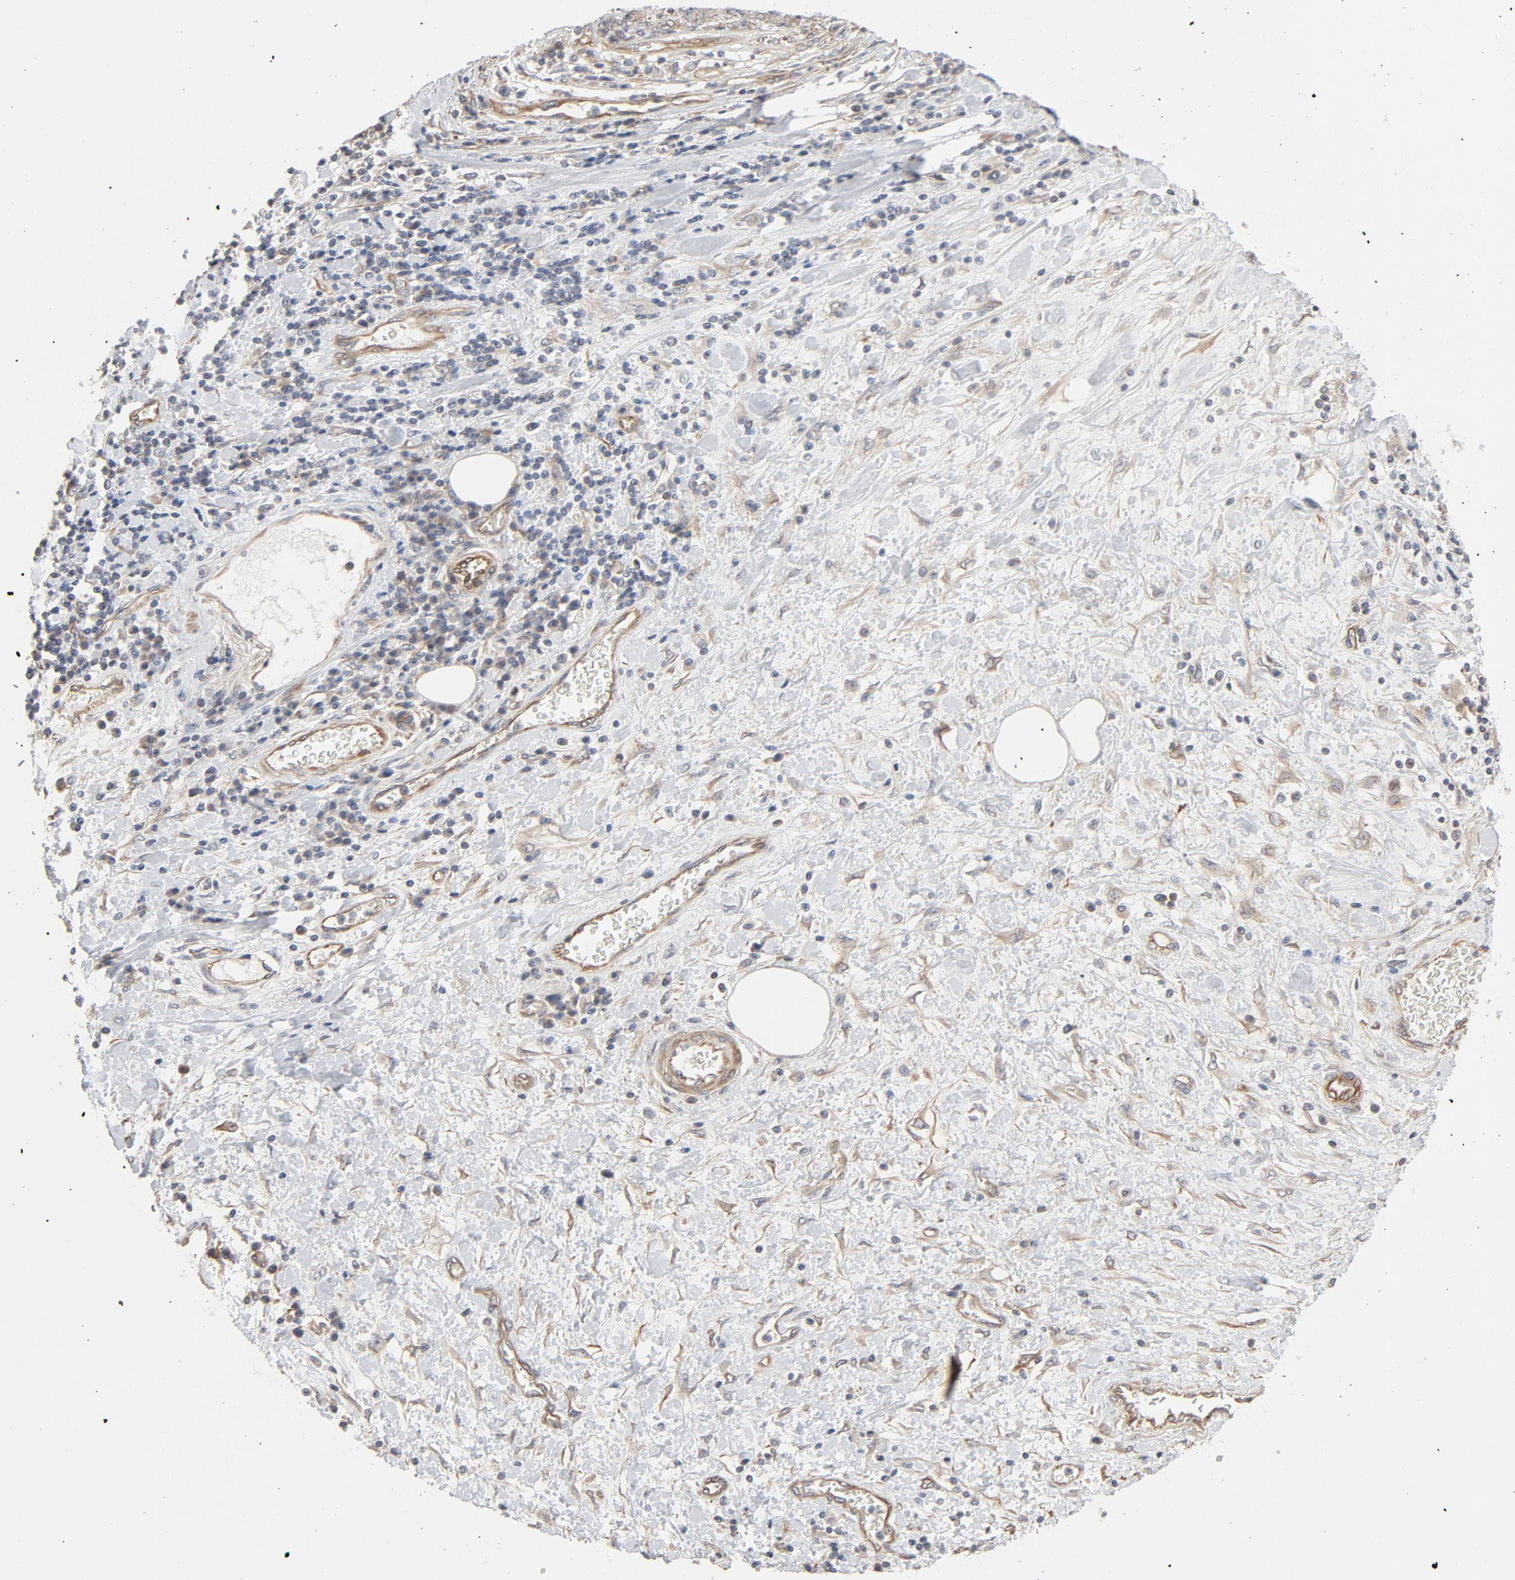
{"staining": {"intensity": "weak", "quantity": "25%-75%", "location": "cytoplasmic/membranous"}, "tissue": "stomach cancer", "cell_type": "Tumor cells", "image_type": "cancer", "snomed": [{"axis": "morphology", "description": "Normal tissue, NOS"}, {"axis": "morphology", "description": "Adenocarcinoma, NOS"}, {"axis": "topography", "description": "Stomach, upper"}, {"axis": "topography", "description": "Stomach"}], "caption": "This image shows IHC staining of stomach cancer (adenocarcinoma), with low weak cytoplasmic/membranous positivity in approximately 25%-75% of tumor cells.", "gene": "TRIOBP", "patient": {"sex": "male", "age": 59}}